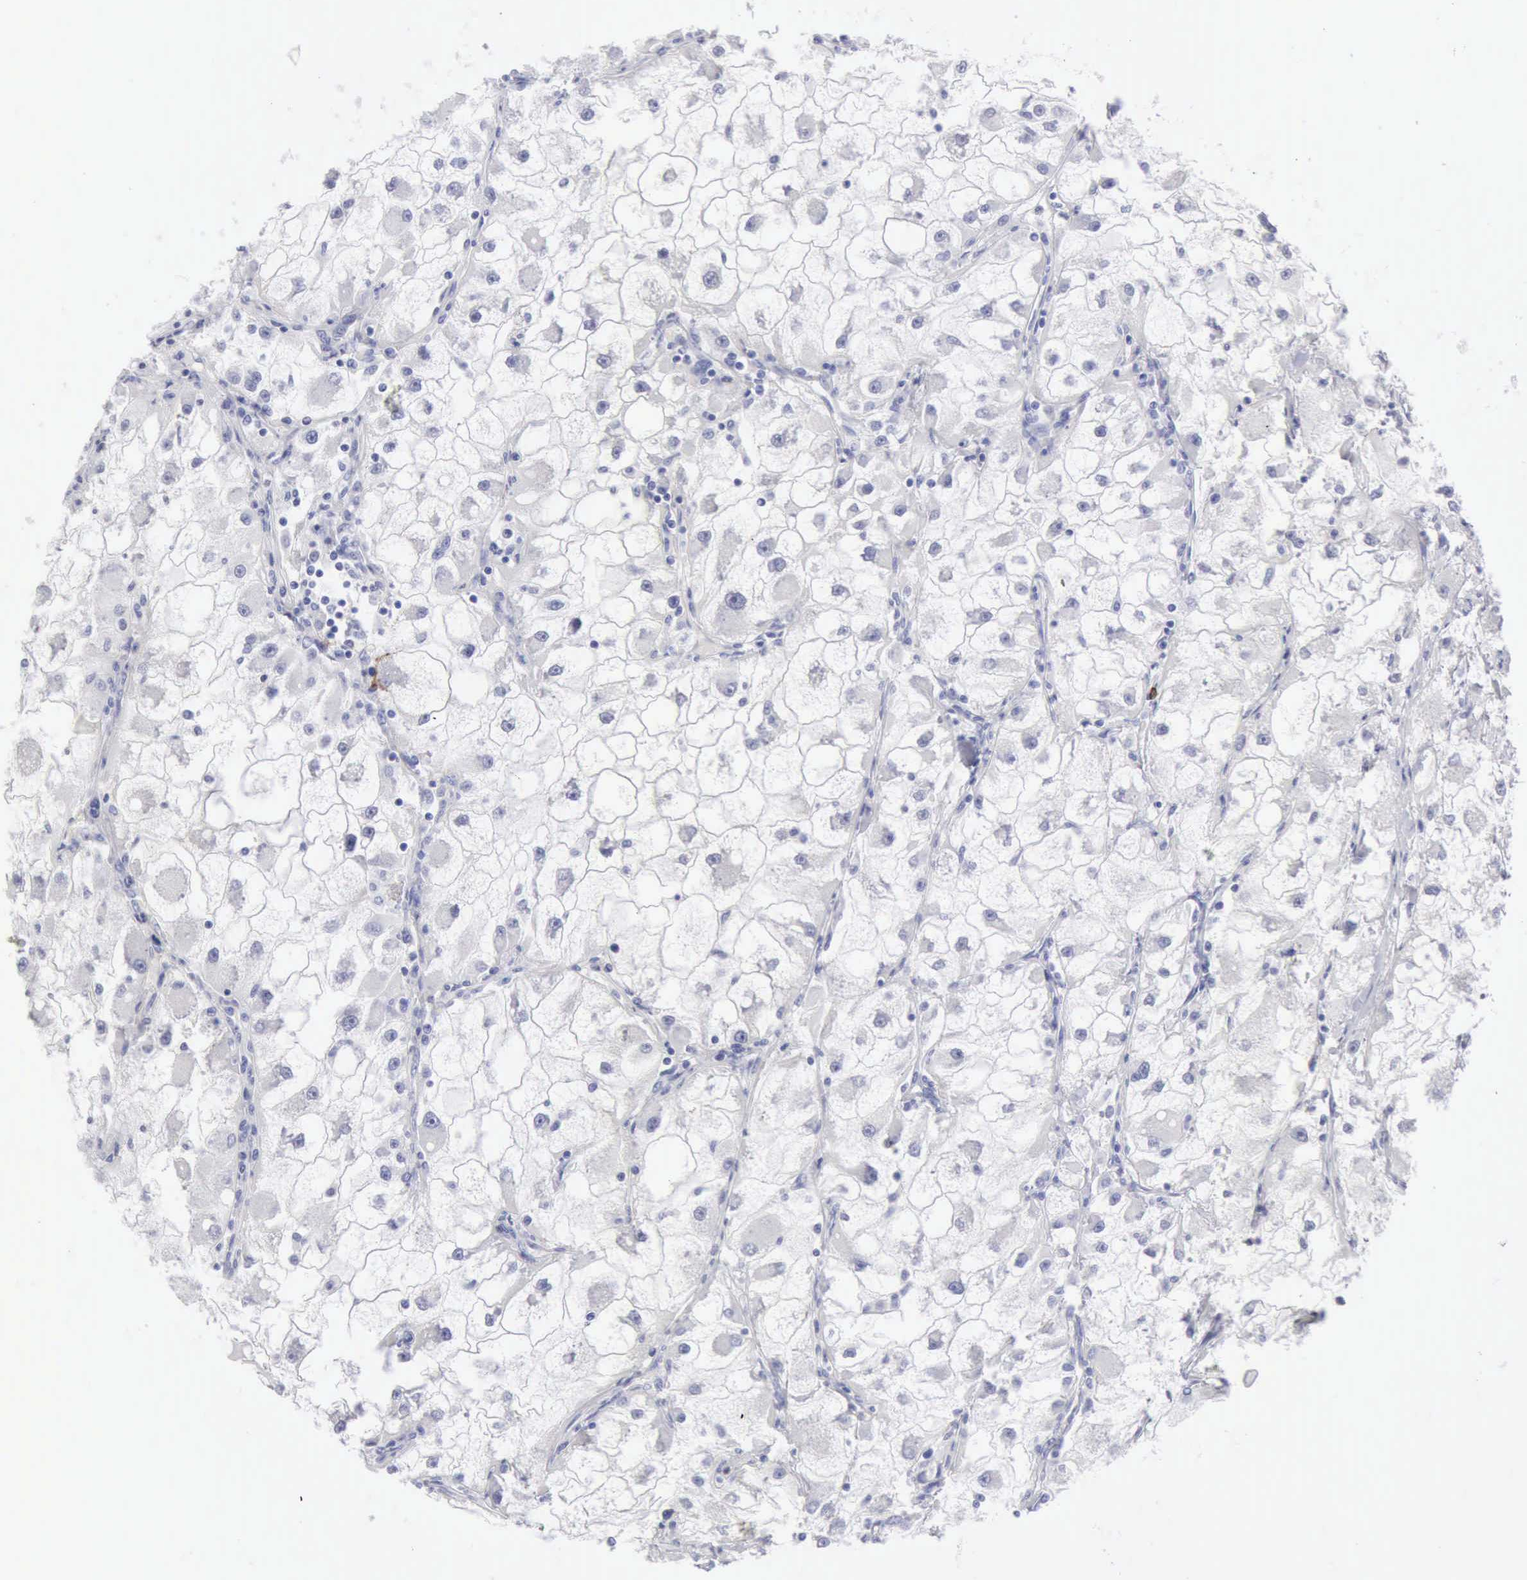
{"staining": {"intensity": "negative", "quantity": "none", "location": "none"}, "tissue": "renal cancer", "cell_type": "Tumor cells", "image_type": "cancer", "snomed": [{"axis": "morphology", "description": "Adenocarcinoma, NOS"}, {"axis": "topography", "description": "Kidney"}], "caption": "Immunohistochemistry (IHC) image of neoplastic tissue: human renal cancer (adenocarcinoma) stained with DAB reveals no significant protein positivity in tumor cells.", "gene": "NCAM1", "patient": {"sex": "female", "age": 73}}